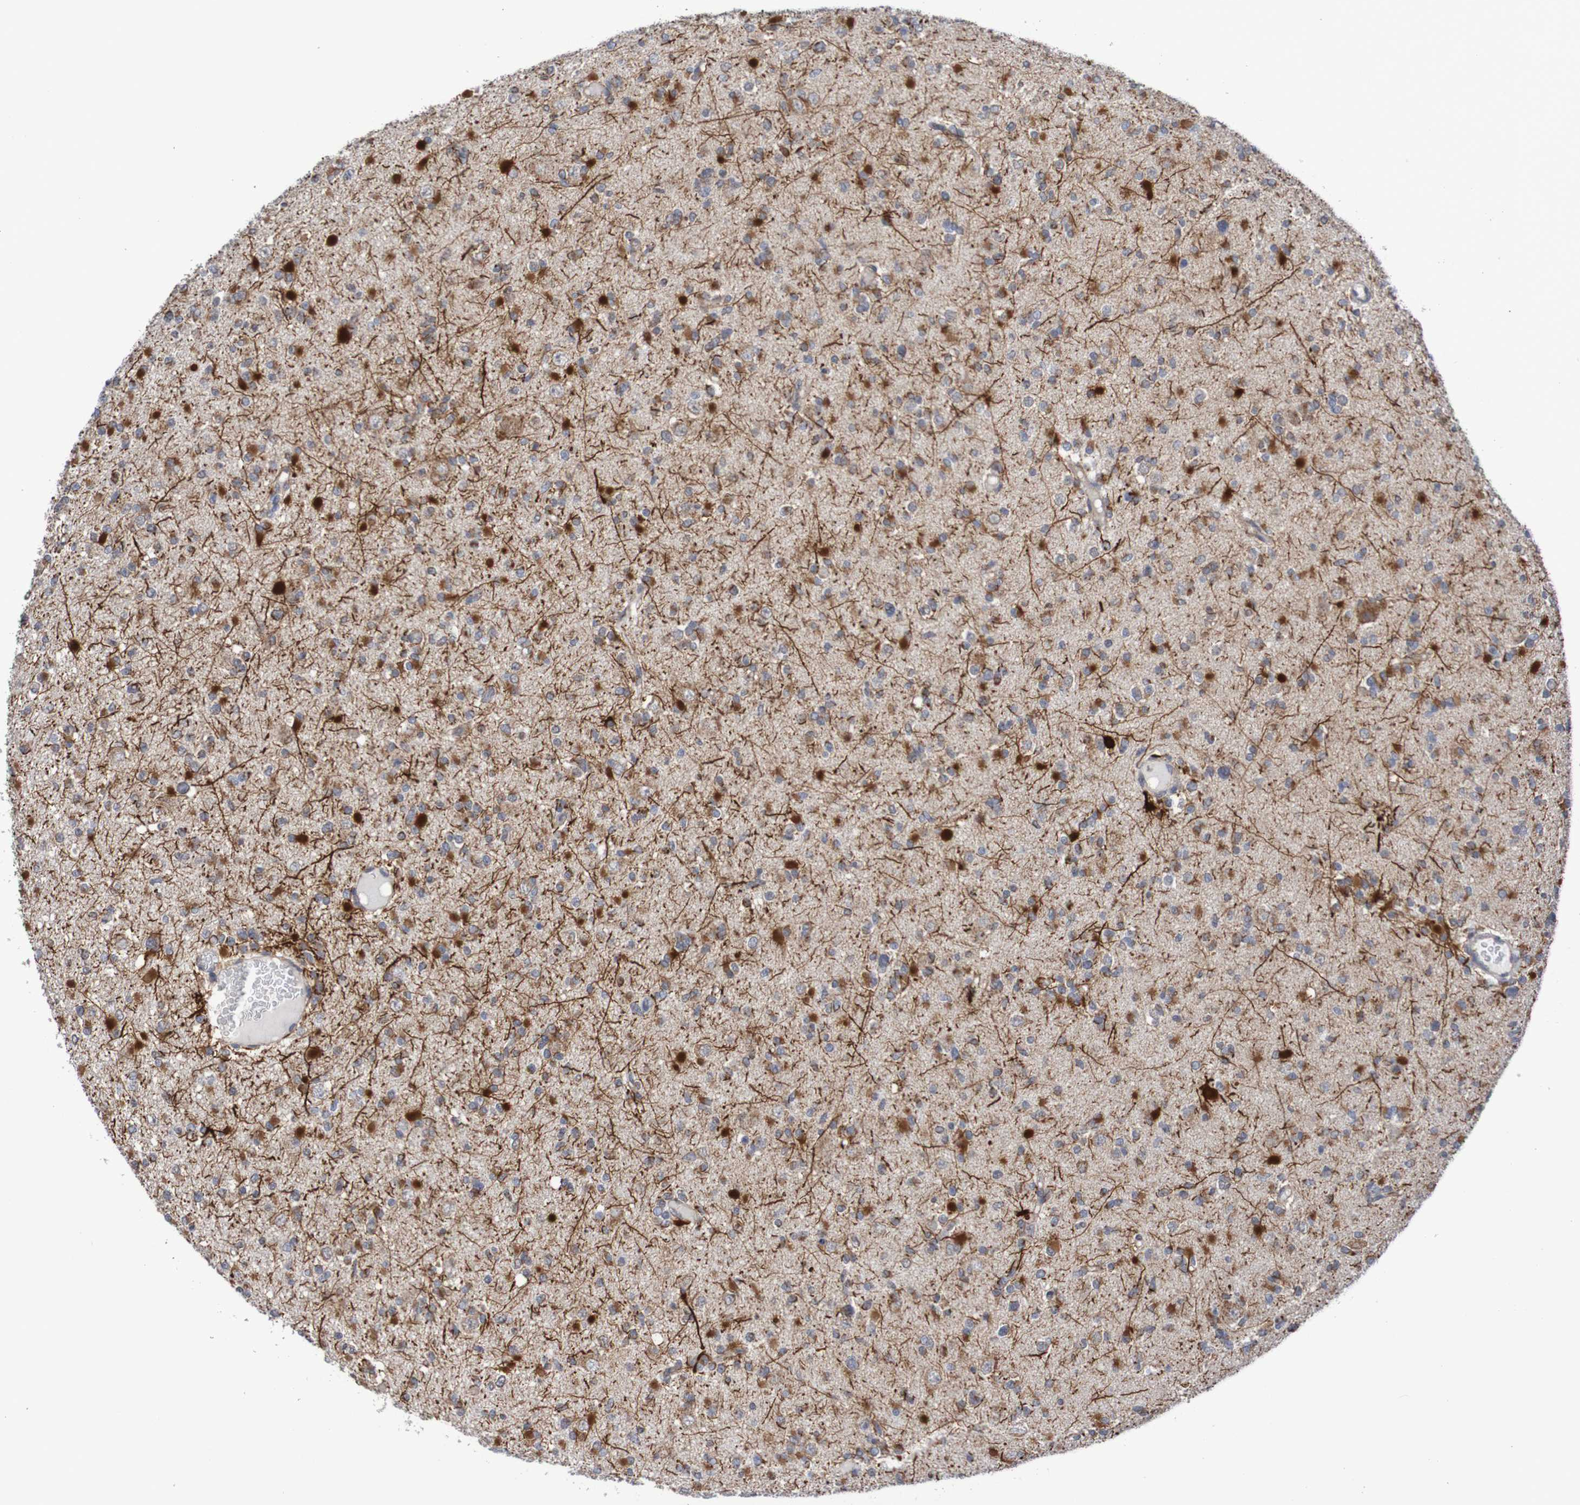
{"staining": {"intensity": "moderate", "quantity": "<25%", "location": "cytoplasmic/membranous"}, "tissue": "glioma", "cell_type": "Tumor cells", "image_type": "cancer", "snomed": [{"axis": "morphology", "description": "Glioma, malignant, Low grade"}, {"axis": "topography", "description": "Brain"}], "caption": "Moderate cytoplasmic/membranous protein positivity is identified in about <25% of tumor cells in low-grade glioma (malignant).", "gene": "DVL1", "patient": {"sex": "female", "age": 22}}